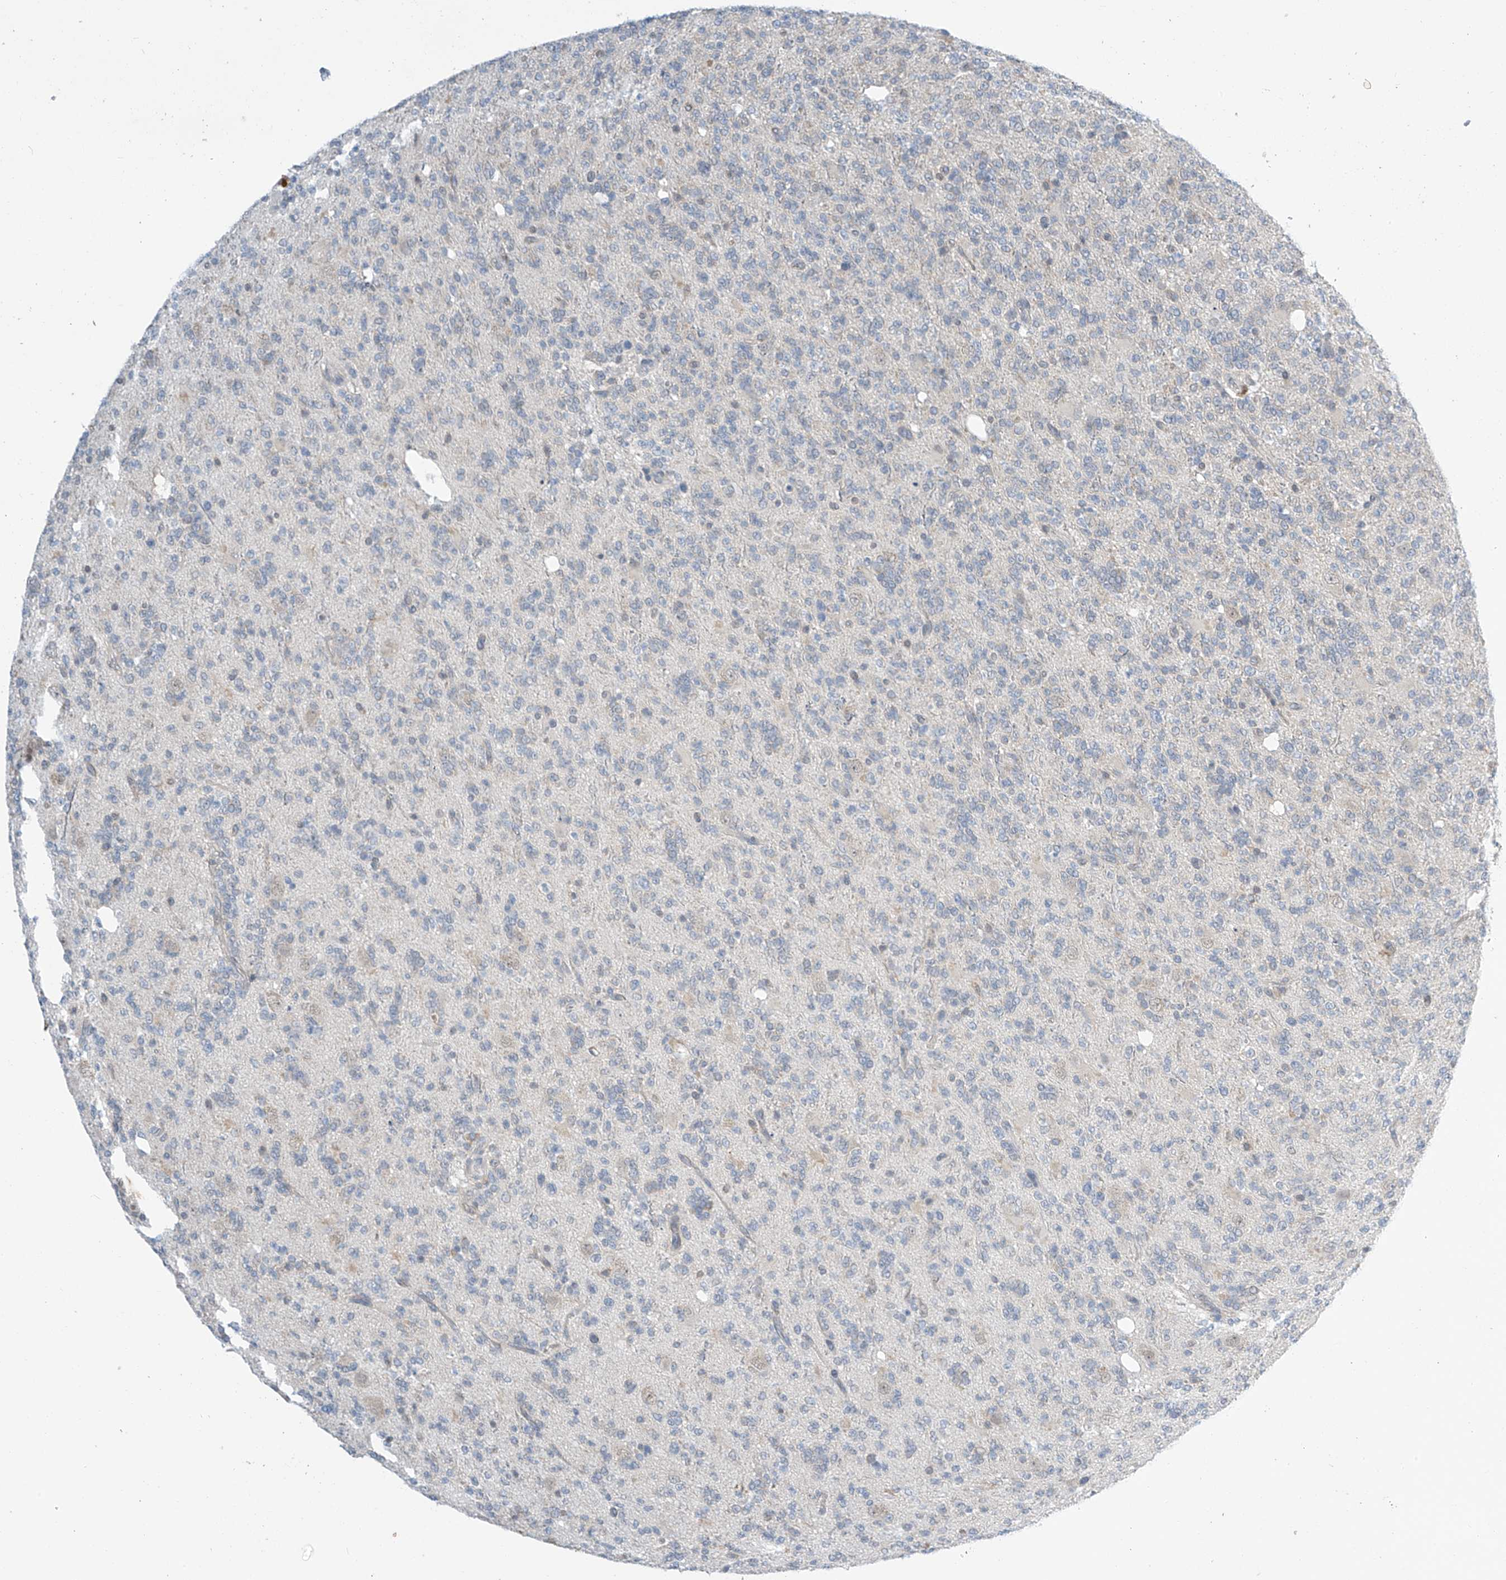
{"staining": {"intensity": "negative", "quantity": "none", "location": "none"}, "tissue": "glioma", "cell_type": "Tumor cells", "image_type": "cancer", "snomed": [{"axis": "morphology", "description": "Glioma, malignant, High grade"}, {"axis": "topography", "description": "Brain"}], "caption": "This is a photomicrograph of IHC staining of glioma, which shows no positivity in tumor cells.", "gene": "APLF", "patient": {"sex": "female", "age": 62}}